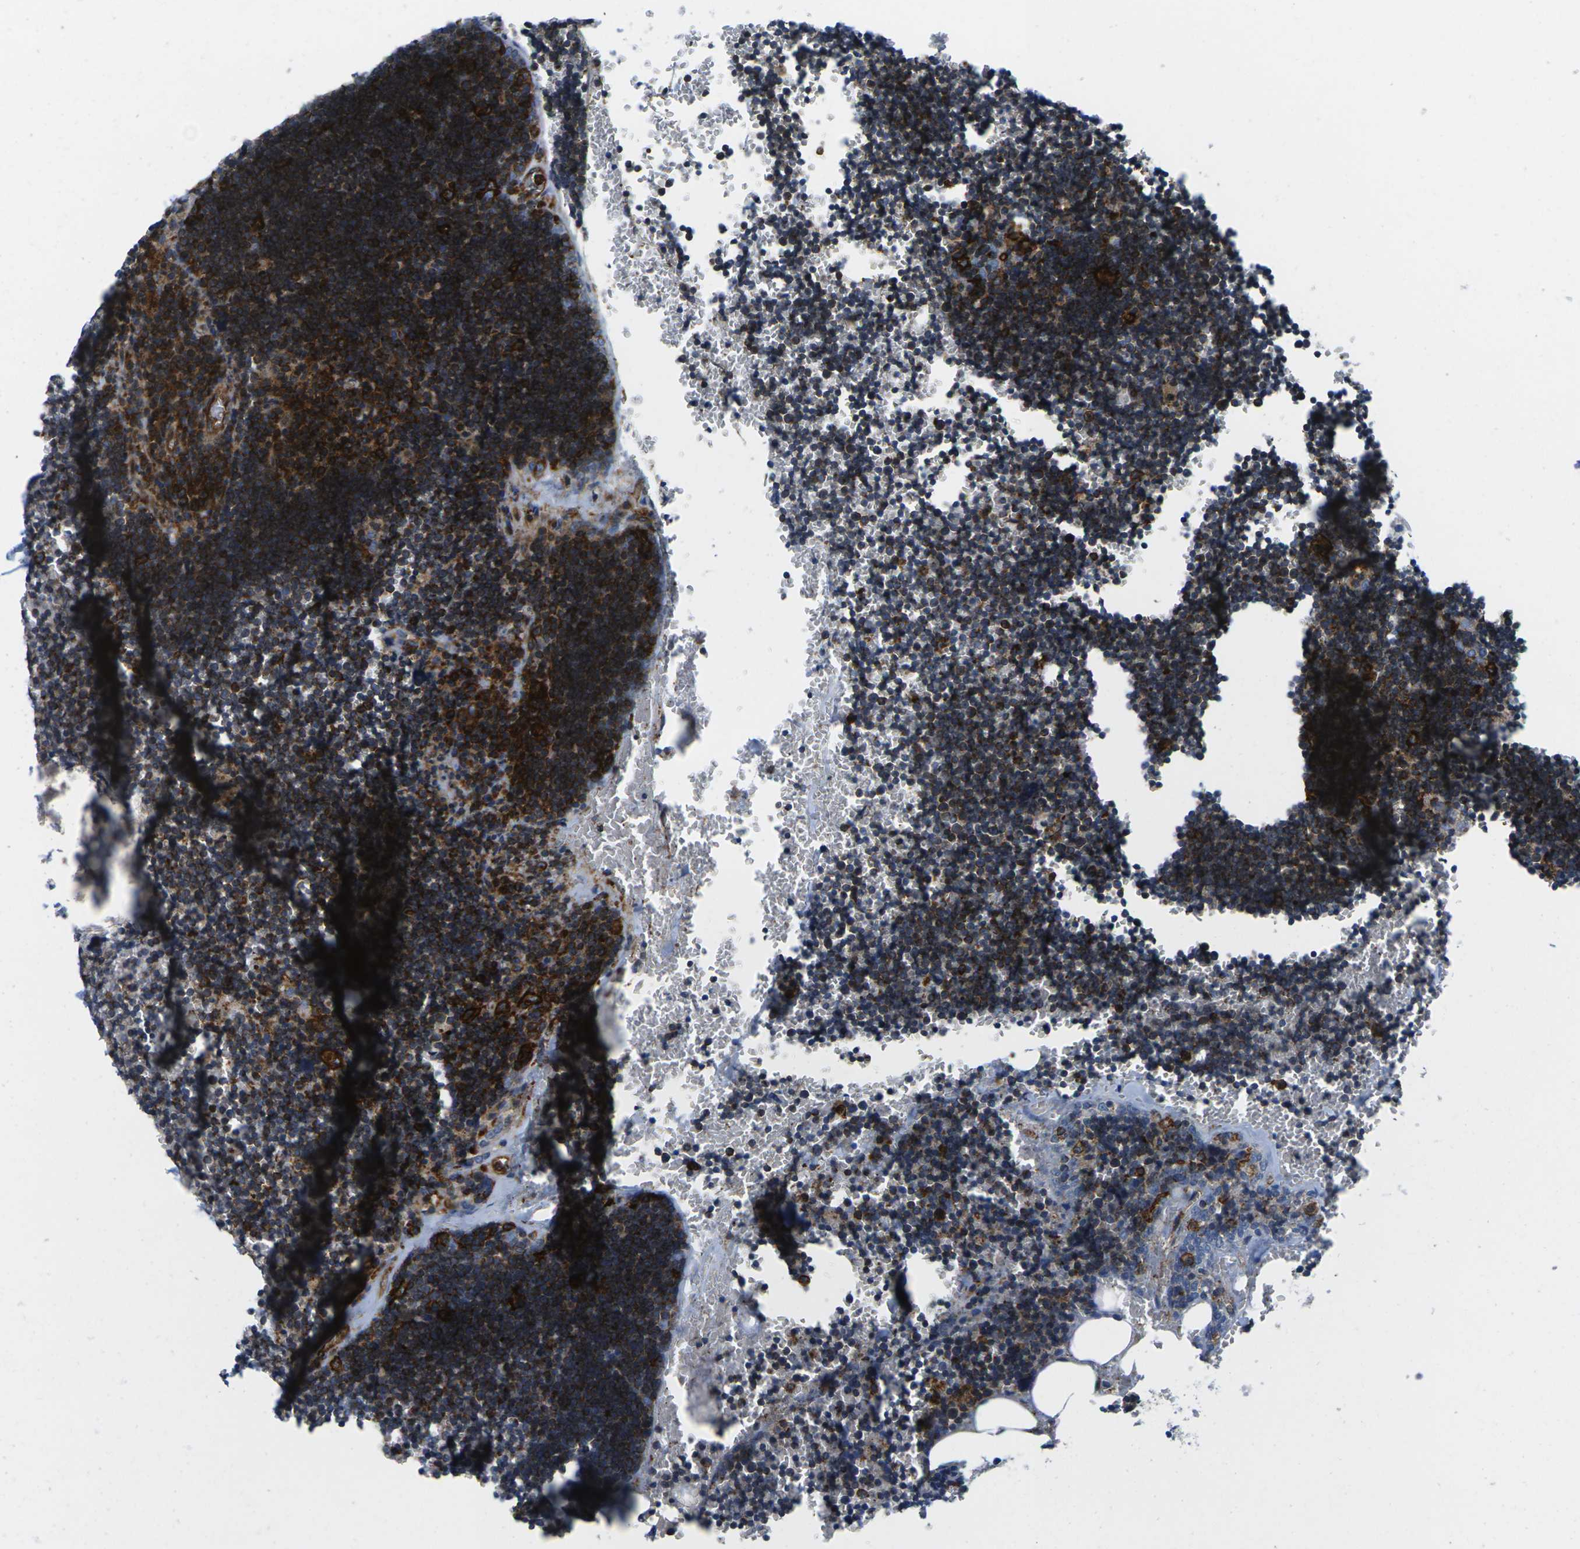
{"staining": {"intensity": "strong", "quantity": ">75%", "location": "cytoplasmic/membranous"}, "tissue": "lymph node", "cell_type": "Germinal center cells", "image_type": "normal", "snomed": [{"axis": "morphology", "description": "Normal tissue, NOS"}, {"axis": "topography", "description": "Lymph node"}], "caption": "Protein staining displays strong cytoplasmic/membranous expression in about >75% of germinal center cells in benign lymph node.", "gene": "IQGAP1", "patient": {"sex": "male", "age": 33}}